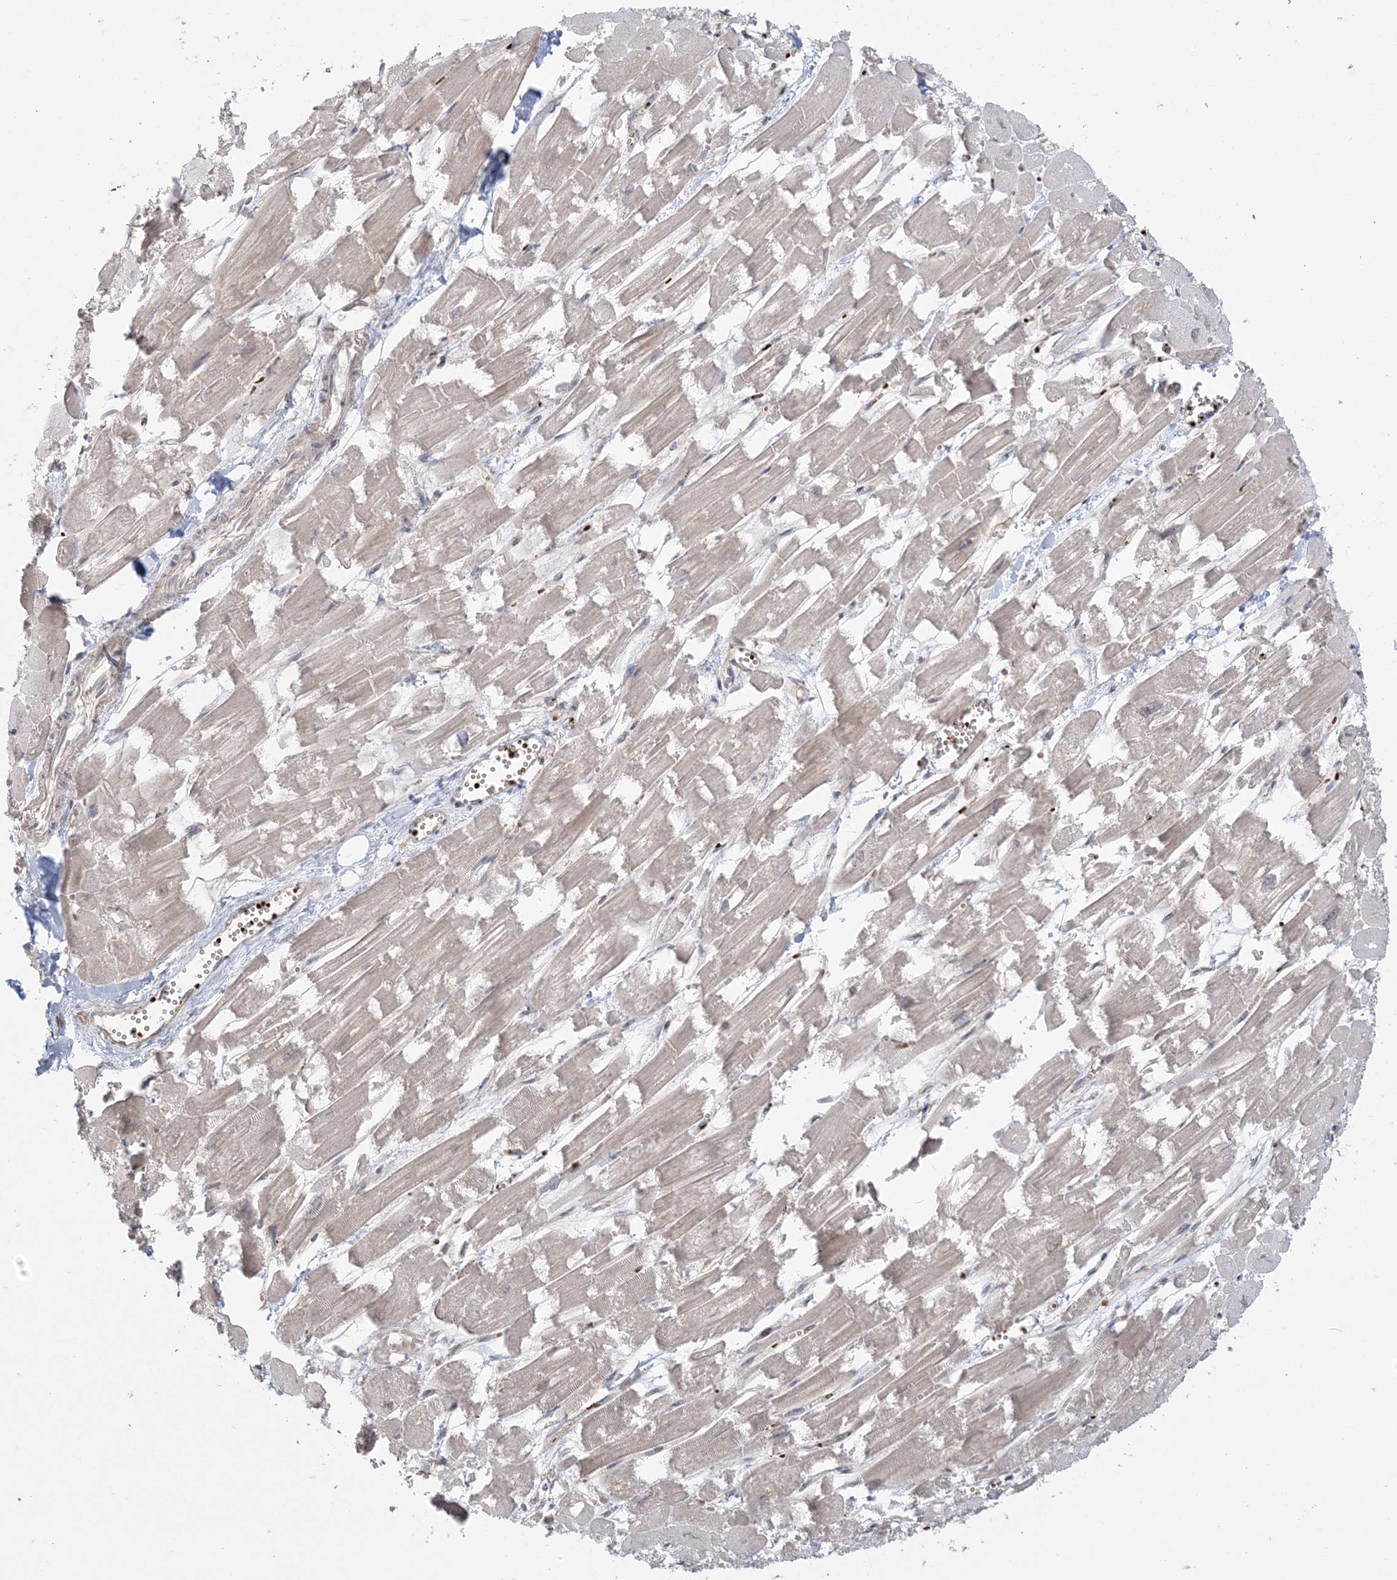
{"staining": {"intensity": "moderate", "quantity": "25%-75%", "location": "cytoplasmic/membranous,nuclear"}, "tissue": "heart muscle", "cell_type": "Cardiomyocytes", "image_type": "normal", "snomed": [{"axis": "morphology", "description": "Normal tissue, NOS"}, {"axis": "topography", "description": "Heart"}], "caption": "IHC (DAB) staining of unremarkable human heart muscle exhibits moderate cytoplasmic/membranous,nuclear protein positivity in about 25%-75% of cardiomyocytes. (brown staining indicates protein expression, while blue staining denotes nuclei).", "gene": "ABCF3", "patient": {"sex": "male", "age": 54}}